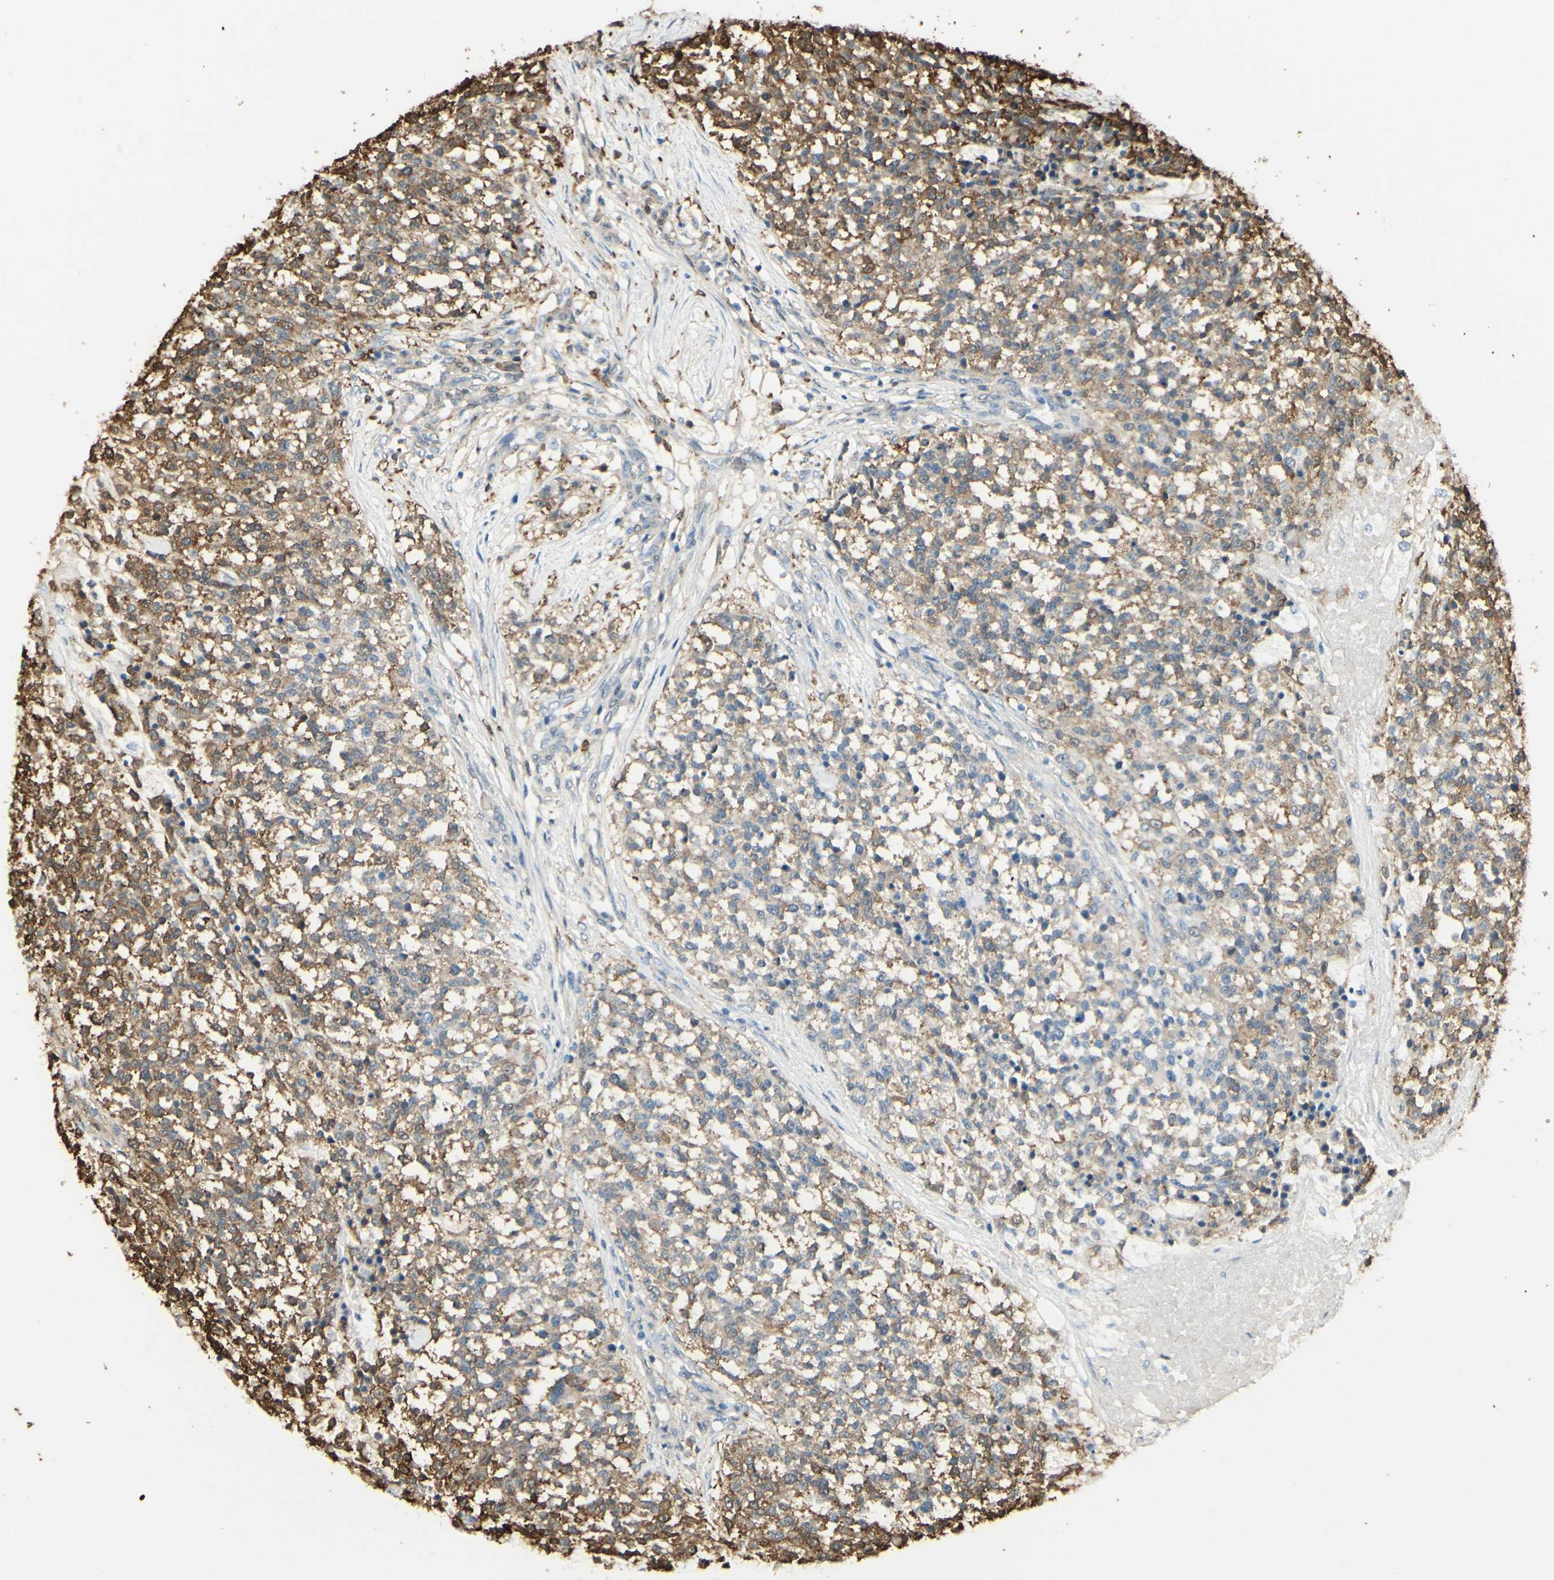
{"staining": {"intensity": "weak", "quantity": "25%-75%", "location": "cytoplasmic/membranous"}, "tissue": "testis cancer", "cell_type": "Tumor cells", "image_type": "cancer", "snomed": [{"axis": "morphology", "description": "Seminoma, NOS"}, {"axis": "topography", "description": "Testis"}], "caption": "Immunohistochemistry (DAB (3,3'-diaminobenzidine)) staining of testis seminoma exhibits weak cytoplasmic/membranous protein expression in approximately 25%-75% of tumor cells.", "gene": "GSN", "patient": {"sex": "male", "age": 59}}